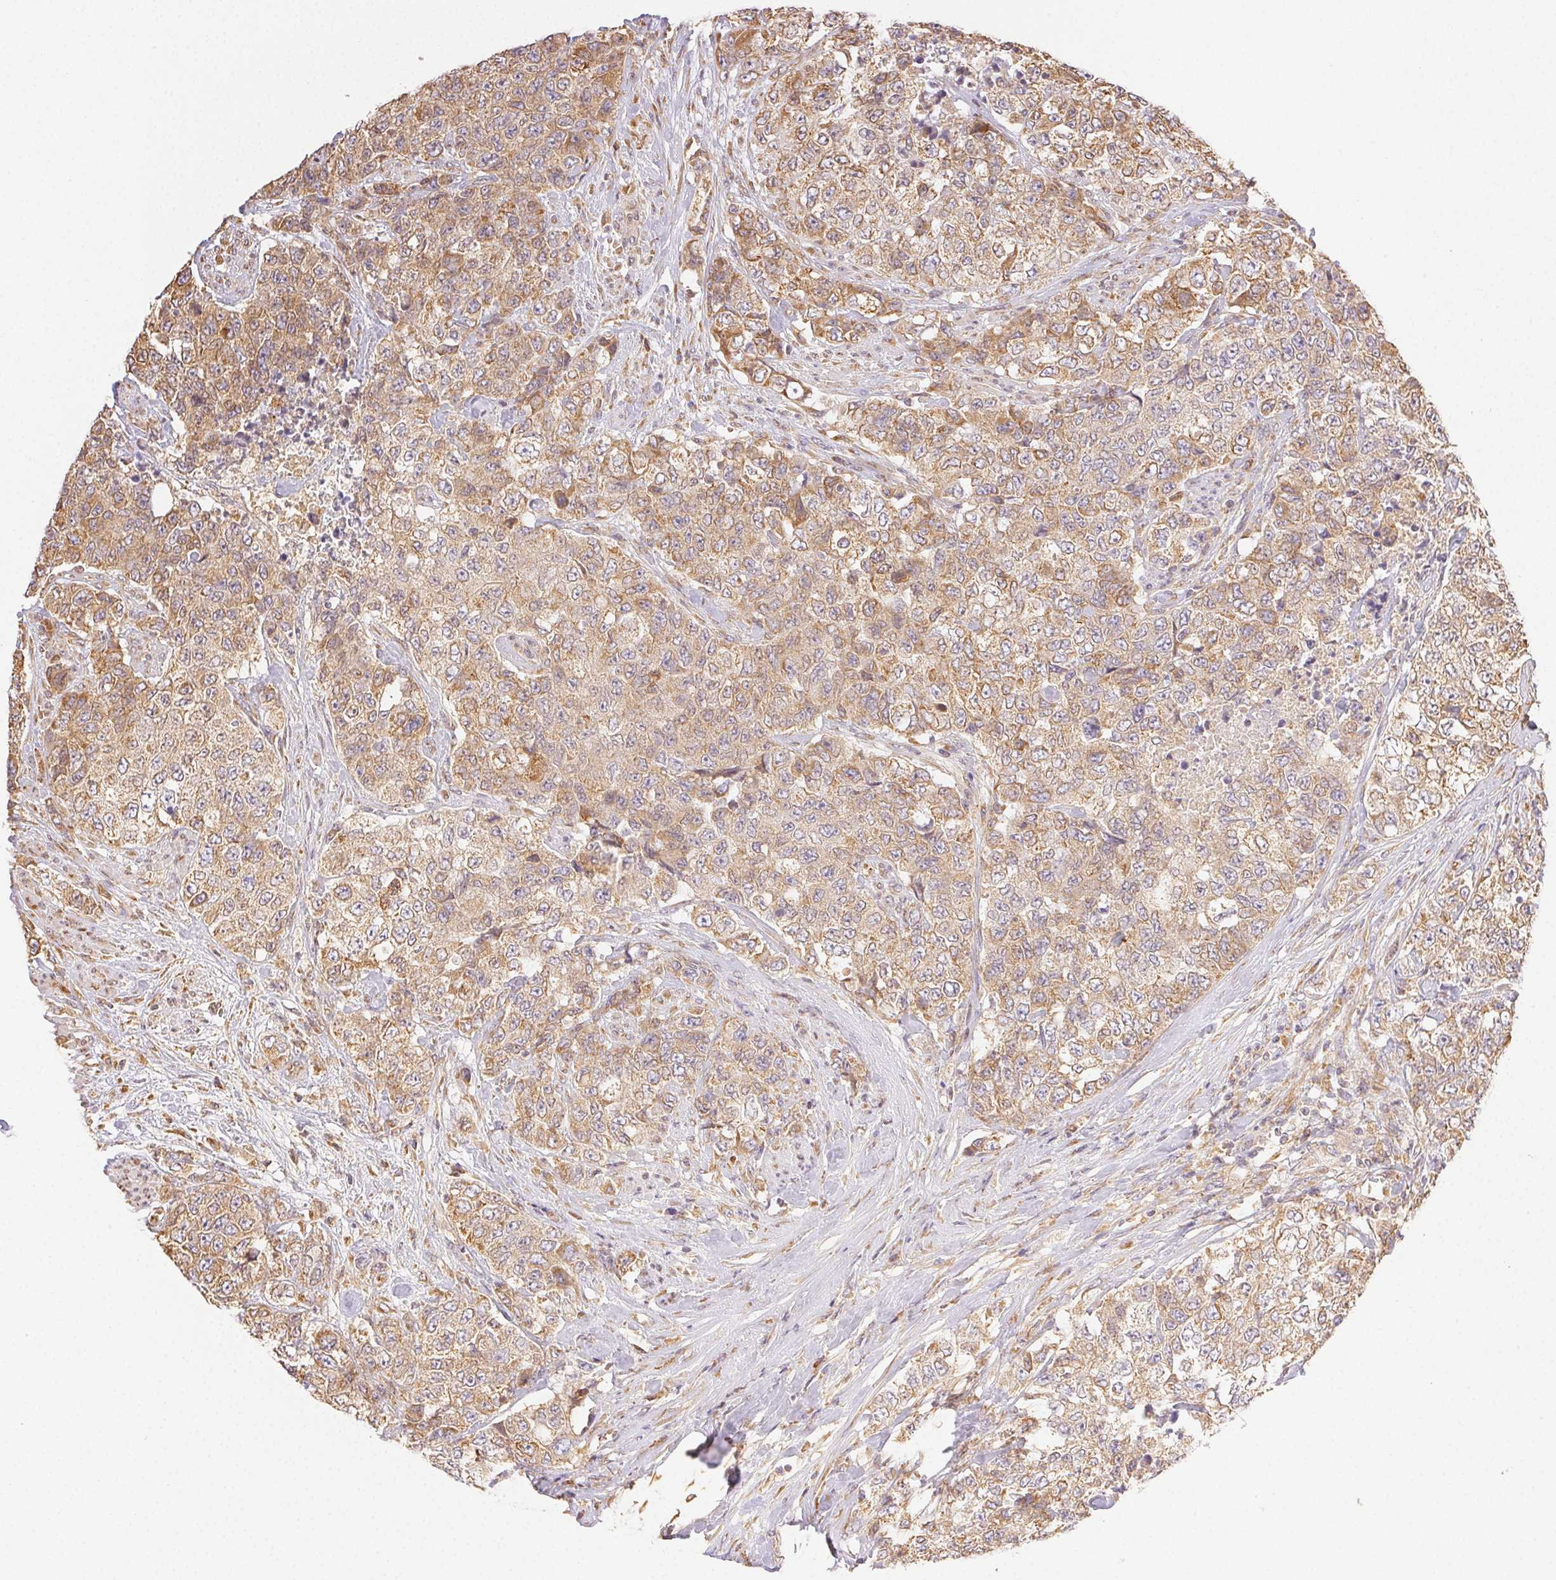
{"staining": {"intensity": "moderate", "quantity": ">75%", "location": "cytoplasmic/membranous"}, "tissue": "urothelial cancer", "cell_type": "Tumor cells", "image_type": "cancer", "snomed": [{"axis": "morphology", "description": "Urothelial carcinoma, High grade"}, {"axis": "topography", "description": "Urinary bladder"}], "caption": "Immunohistochemical staining of human urothelial cancer displays medium levels of moderate cytoplasmic/membranous protein positivity in about >75% of tumor cells. (DAB (3,3'-diaminobenzidine) = brown stain, brightfield microscopy at high magnification).", "gene": "ENTREP1", "patient": {"sex": "female", "age": 78}}